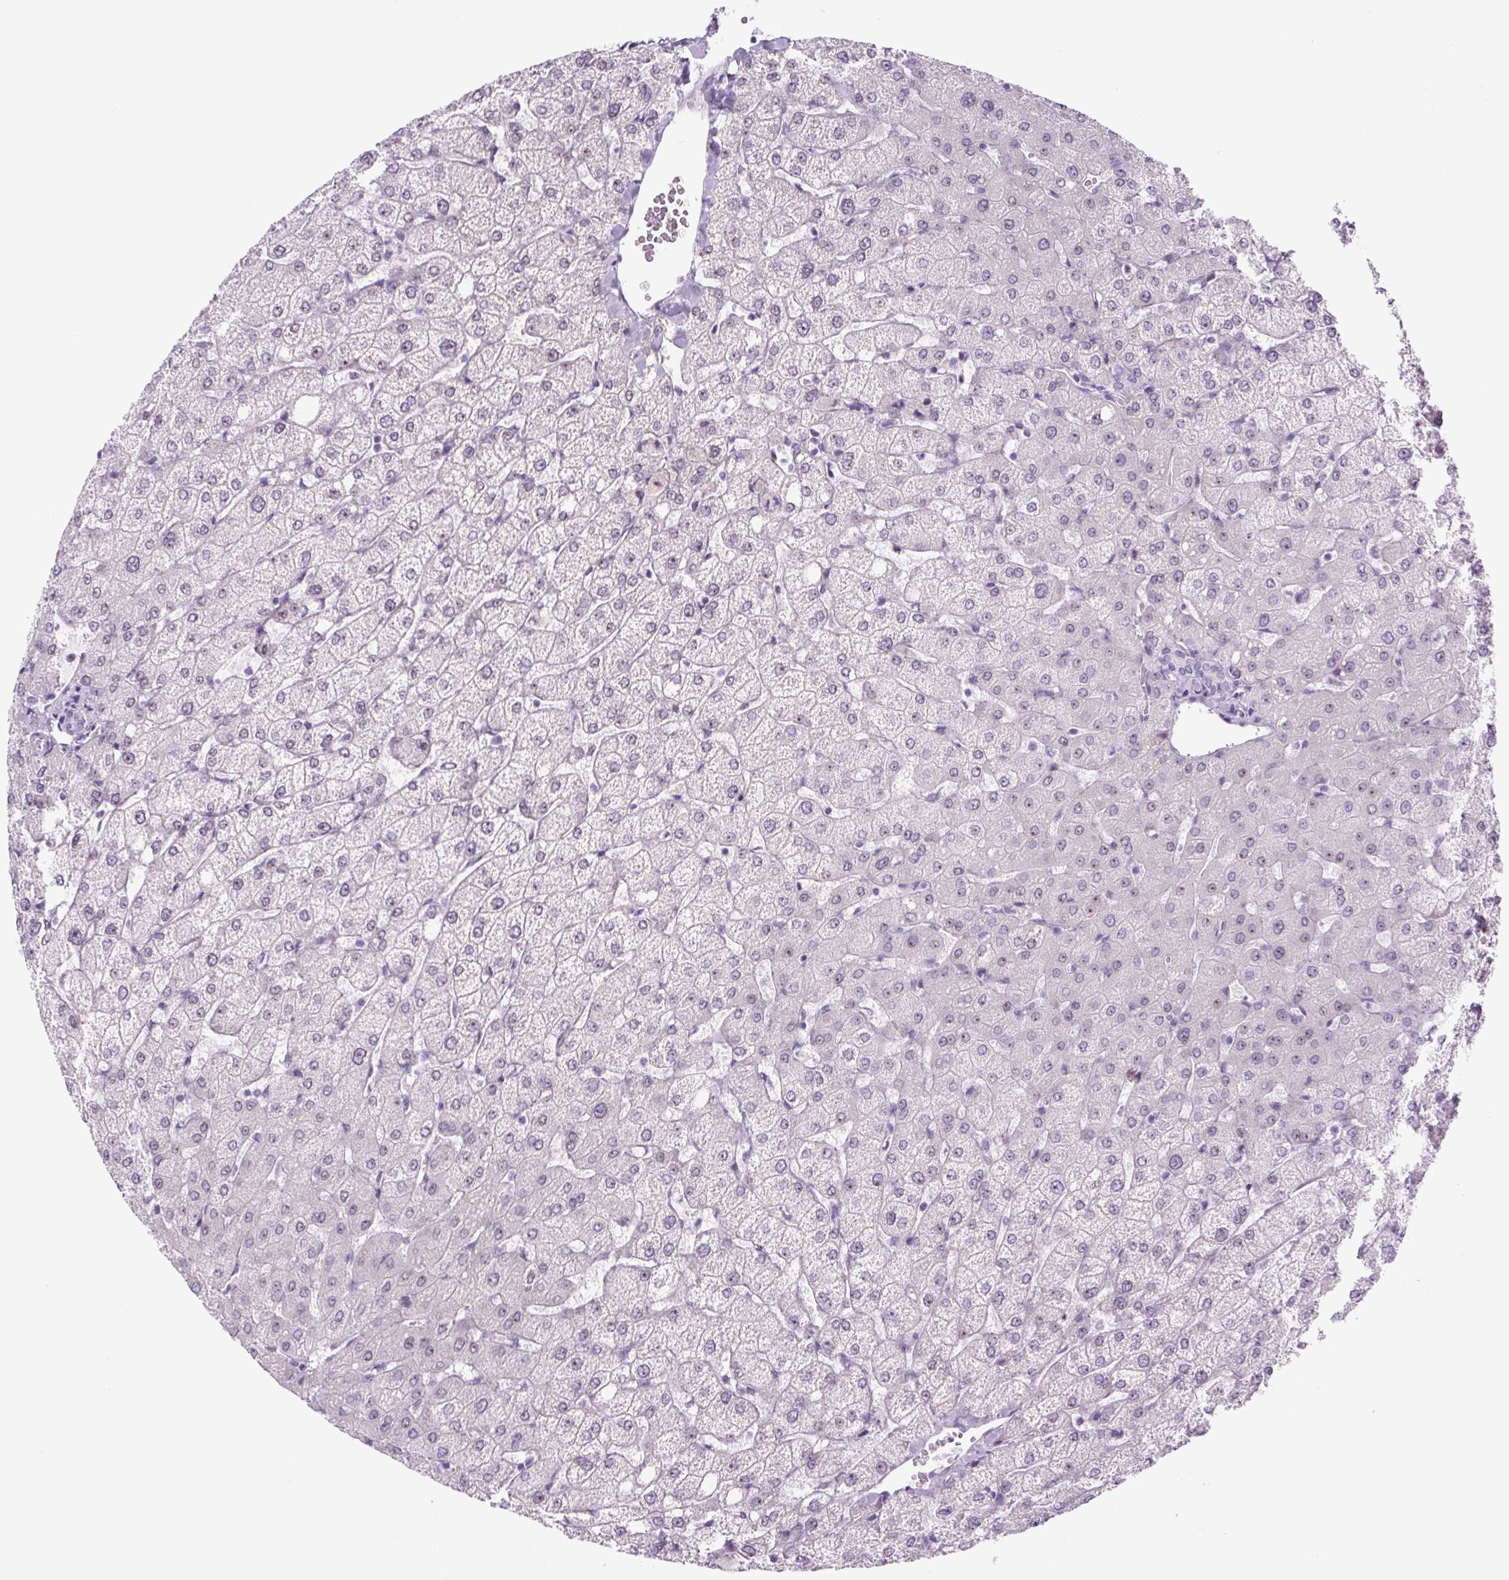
{"staining": {"intensity": "negative", "quantity": "none", "location": "none"}, "tissue": "liver", "cell_type": "Cholangiocytes", "image_type": "normal", "snomed": [{"axis": "morphology", "description": "Normal tissue, NOS"}, {"axis": "topography", "description": "Liver"}], "caption": "Histopathology image shows no protein expression in cholangiocytes of normal liver.", "gene": "RRS1", "patient": {"sex": "female", "age": 54}}